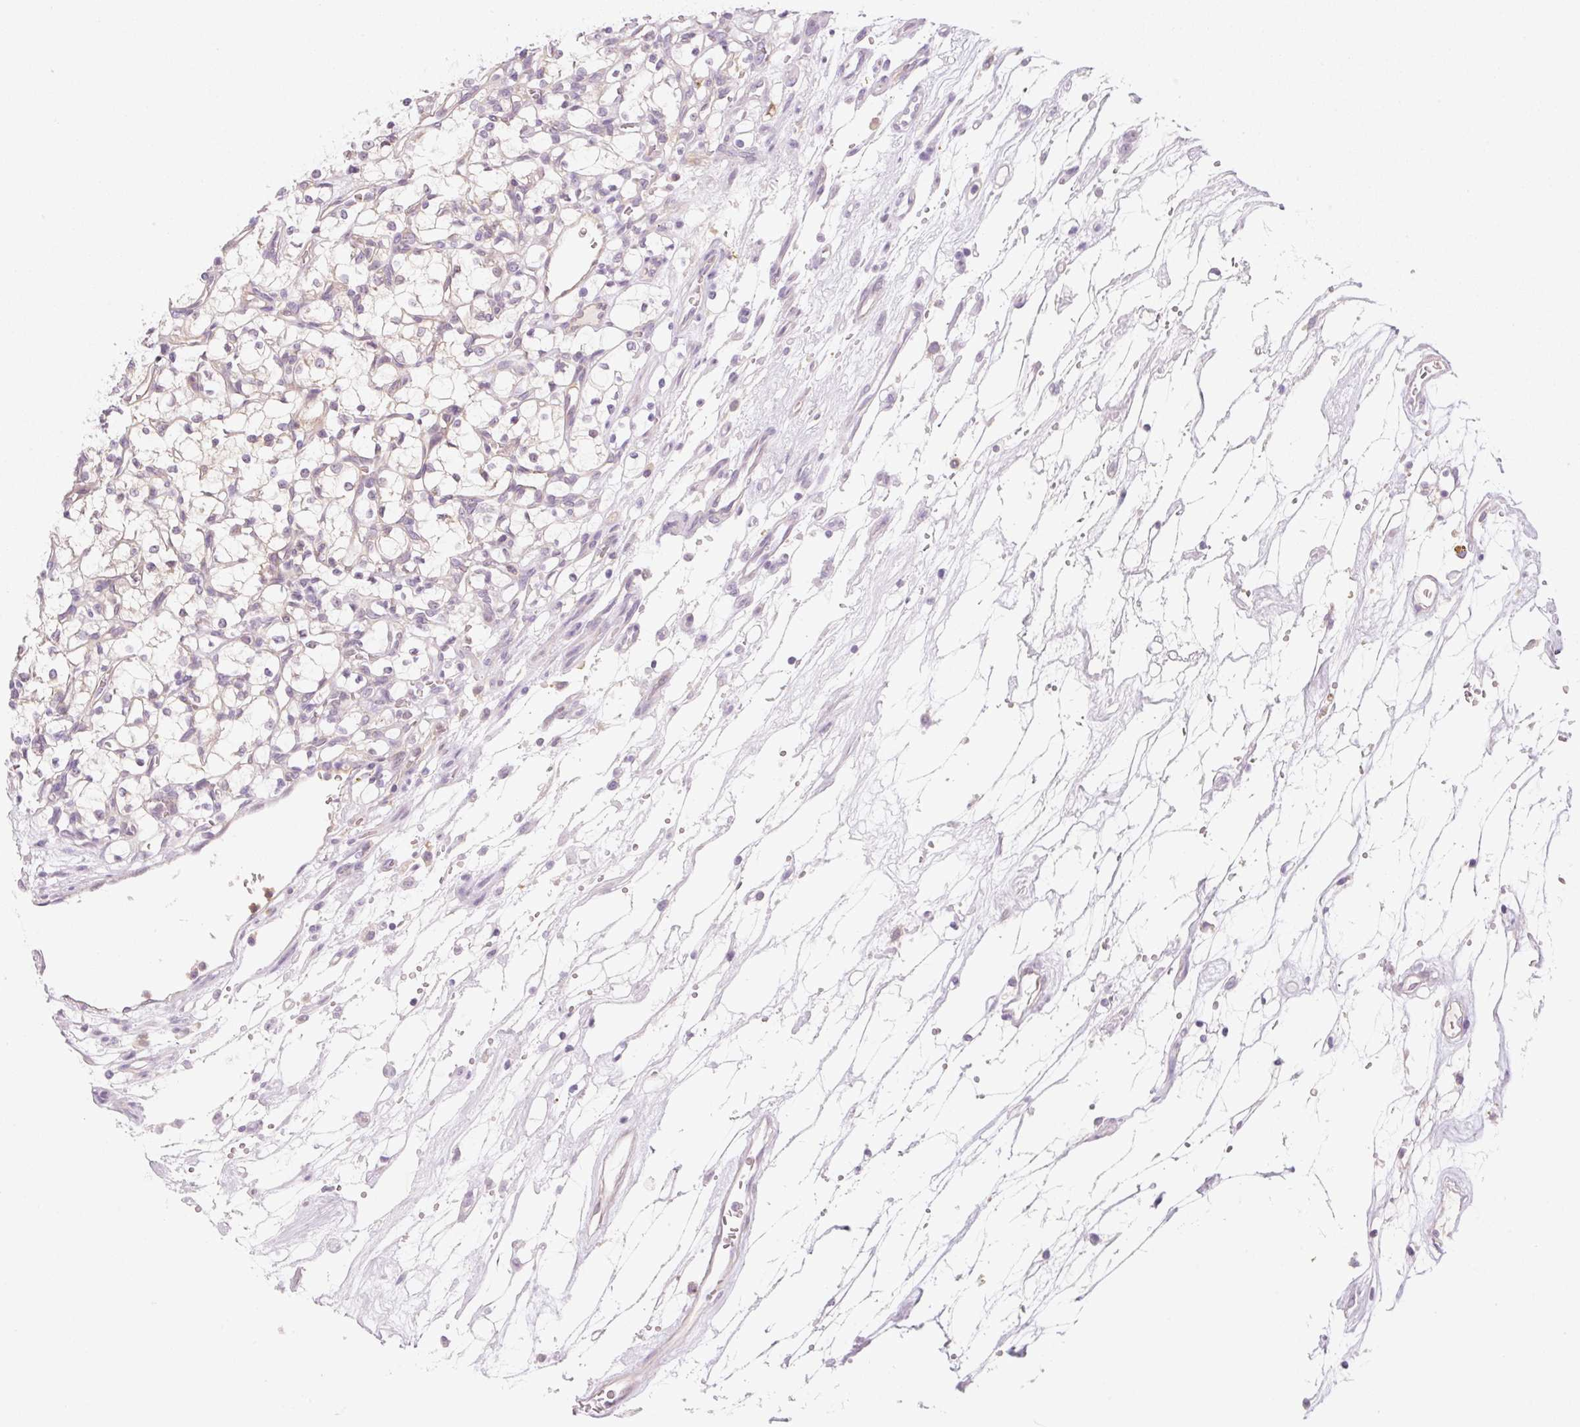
{"staining": {"intensity": "negative", "quantity": "none", "location": "none"}, "tissue": "renal cancer", "cell_type": "Tumor cells", "image_type": "cancer", "snomed": [{"axis": "morphology", "description": "Adenocarcinoma, NOS"}, {"axis": "topography", "description": "Kidney"}], "caption": "High magnification brightfield microscopy of renal adenocarcinoma stained with DAB (brown) and counterstained with hematoxylin (blue): tumor cells show no significant positivity.", "gene": "OMA1", "patient": {"sex": "female", "age": 69}}